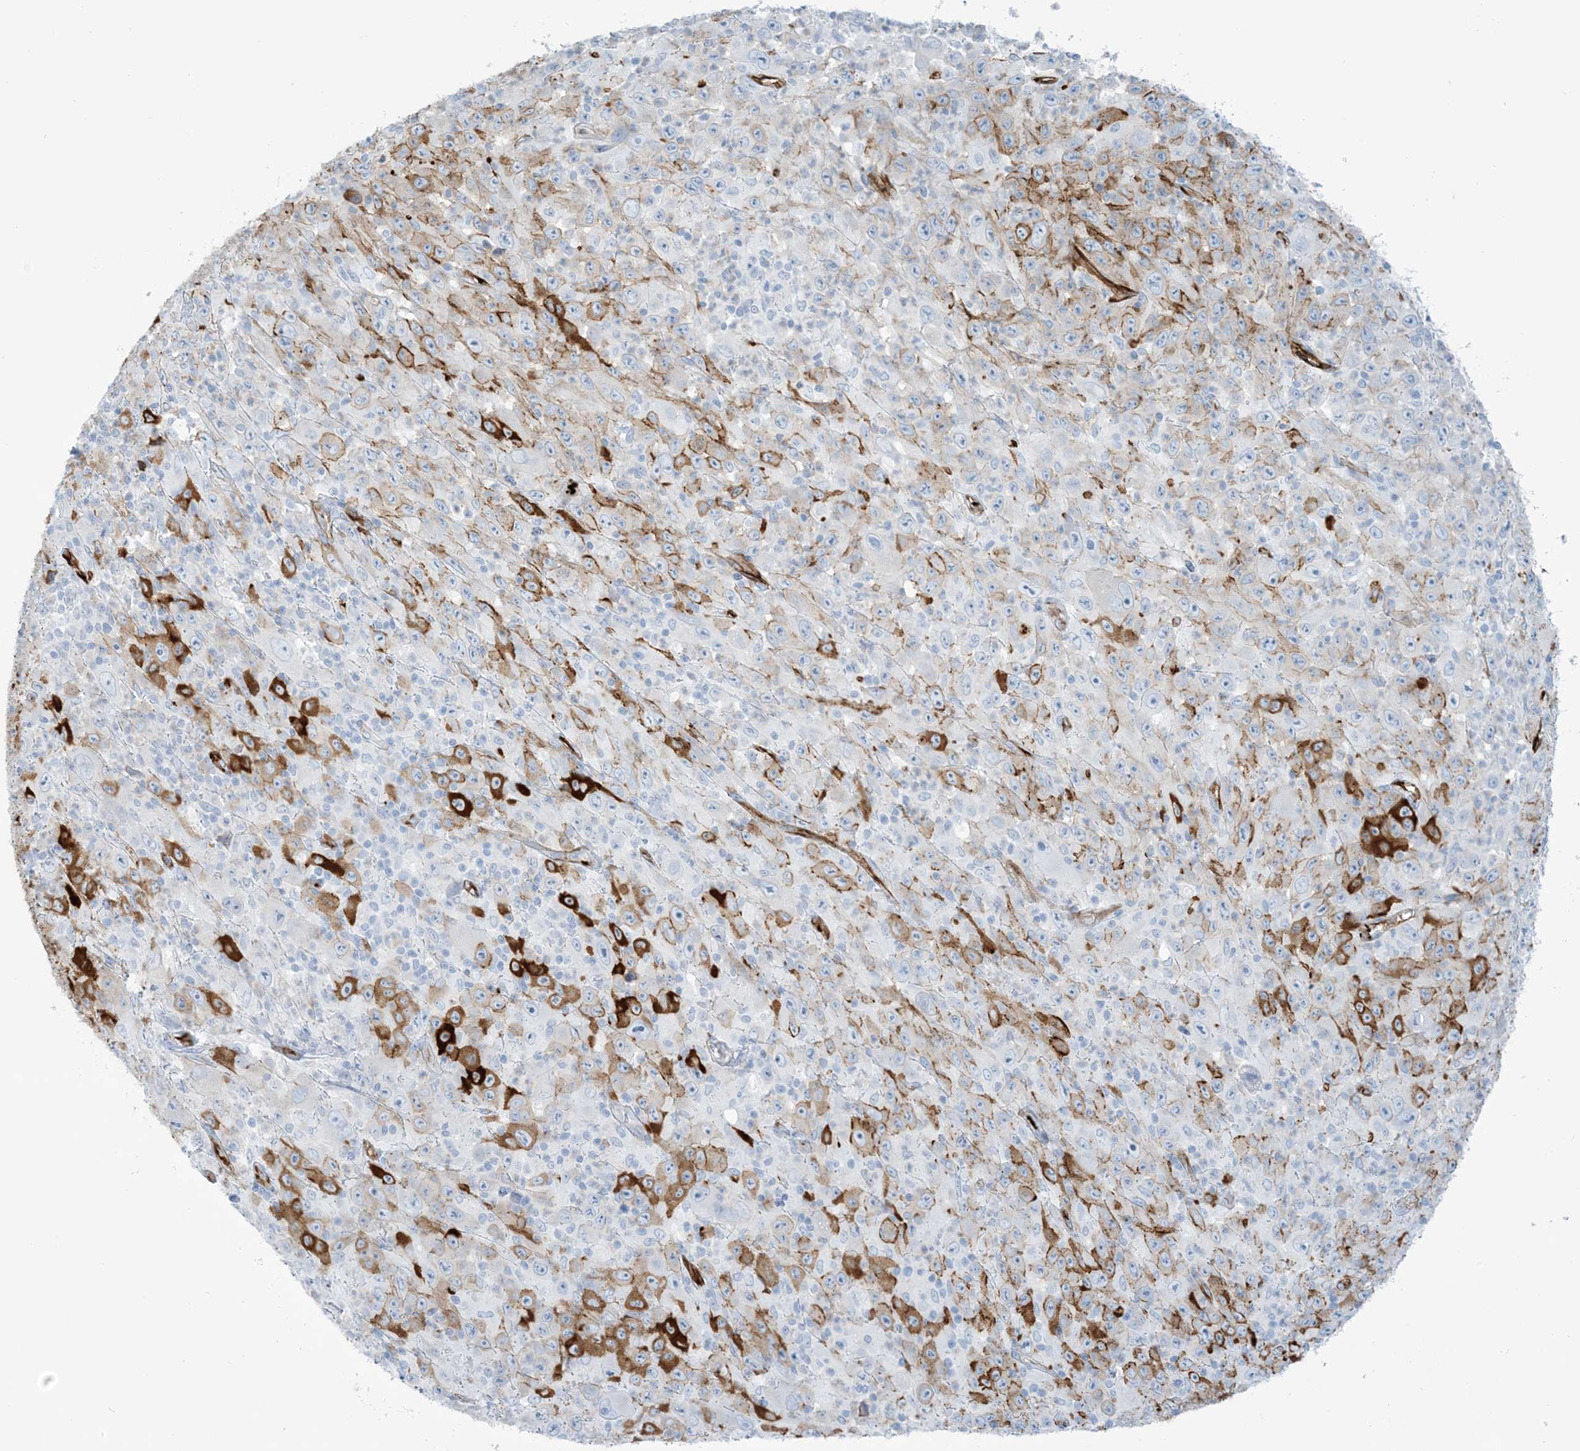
{"staining": {"intensity": "strong", "quantity": "<25%", "location": "cytoplasmic/membranous"}, "tissue": "melanoma", "cell_type": "Tumor cells", "image_type": "cancer", "snomed": [{"axis": "morphology", "description": "Malignant melanoma, Metastatic site"}, {"axis": "topography", "description": "Skin"}], "caption": "Melanoma stained with a brown dye displays strong cytoplasmic/membranous positive expression in approximately <25% of tumor cells.", "gene": "EPS8L3", "patient": {"sex": "female", "age": 56}}